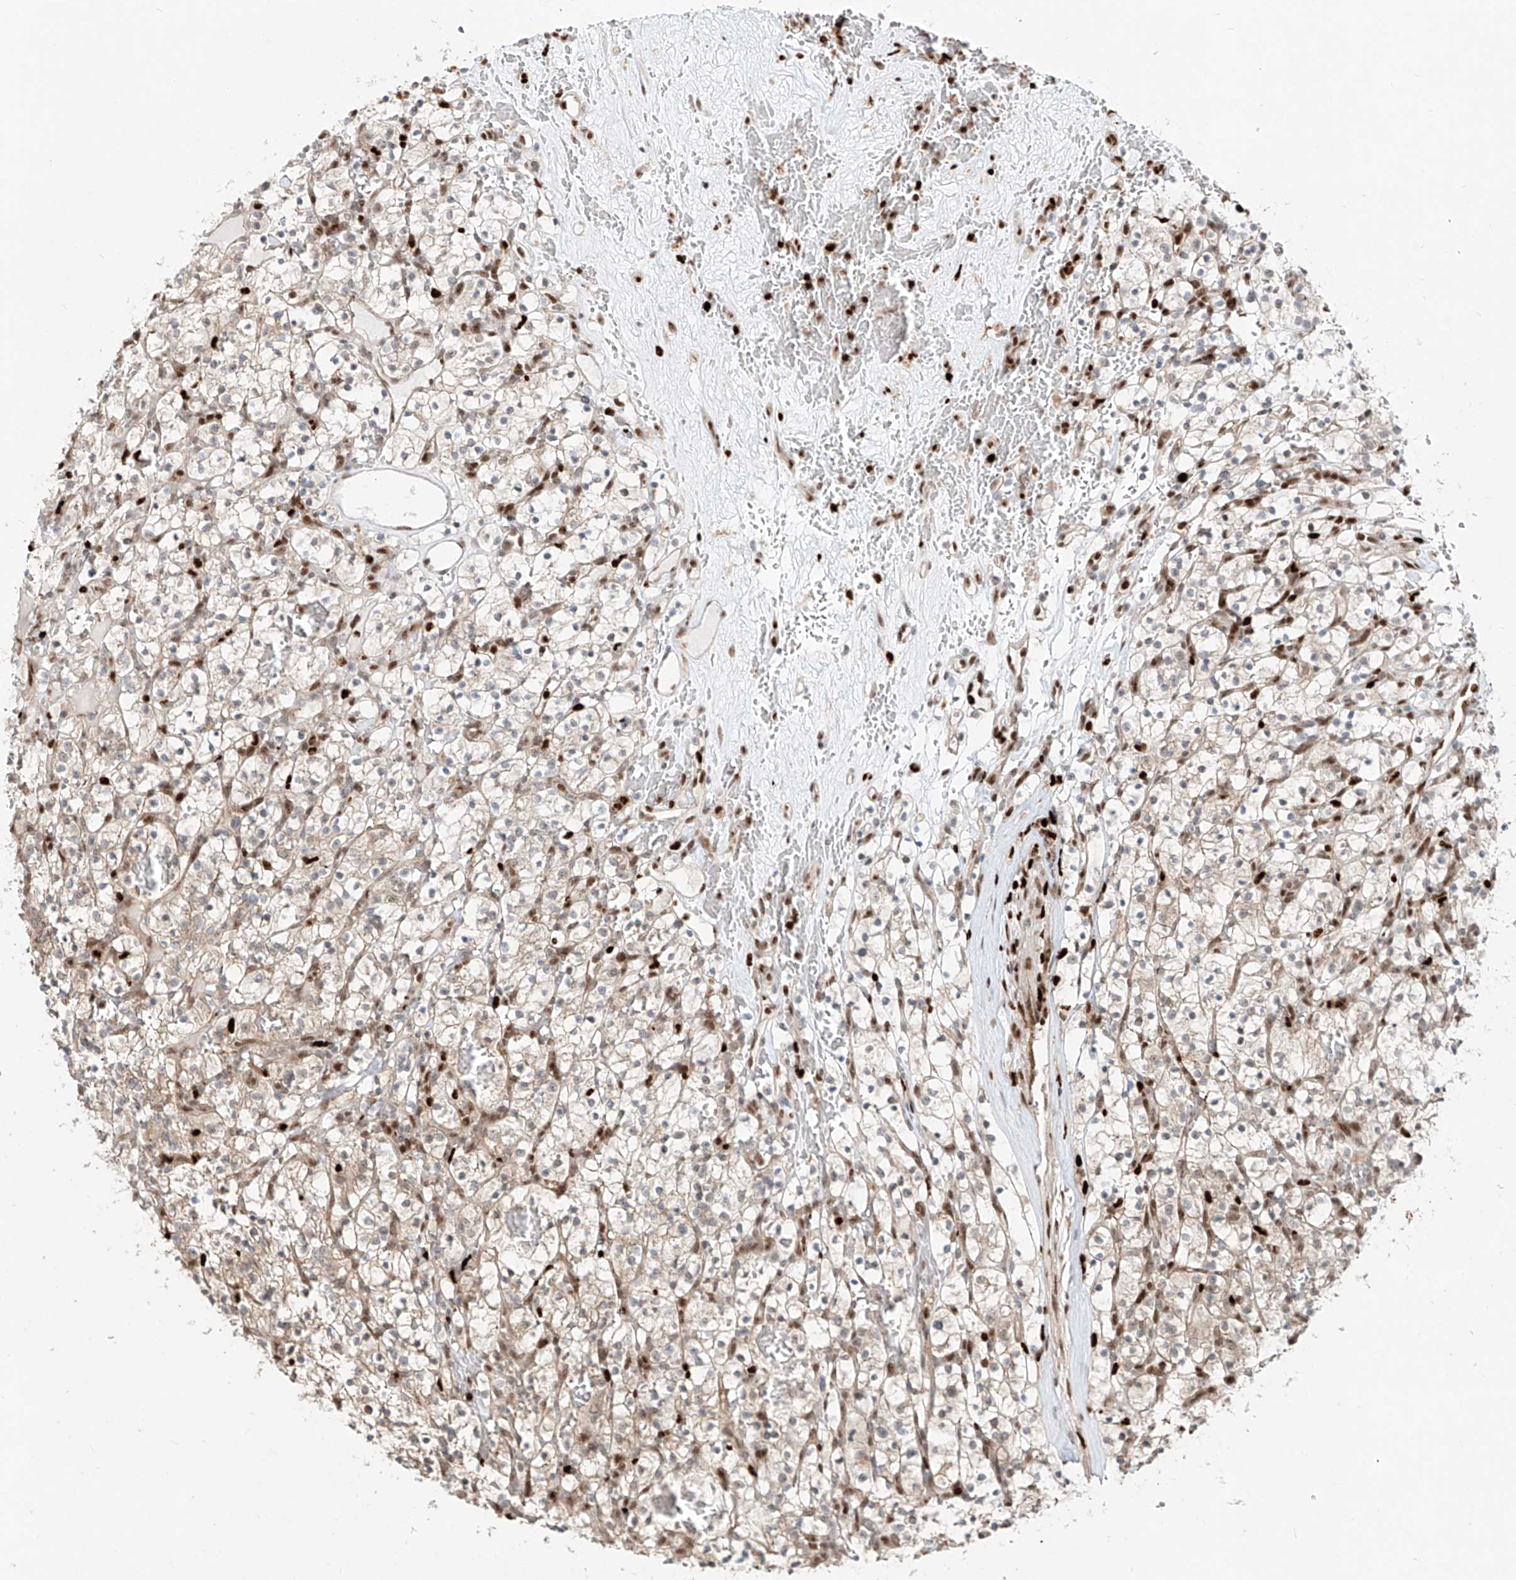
{"staining": {"intensity": "weak", "quantity": "25%-75%", "location": "cytoplasmic/membranous"}, "tissue": "renal cancer", "cell_type": "Tumor cells", "image_type": "cancer", "snomed": [{"axis": "morphology", "description": "Adenocarcinoma, NOS"}, {"axis": "topography", "description": "Kidney"}], "caption": "Immunohistochemical staining of human renal cancer (adenocarcinoma) displays weak cytoplasmic/membranous protein positivity in about 25%-75% of tumor cells. (Stains: DAB (3,3'-diaminobenzidine) in brown, nuclei in blue, Microscopy: brightfield microscopy at high magnification).", "gene": "DZIP1L", "patient": {"sex": "female", "age": 57}}